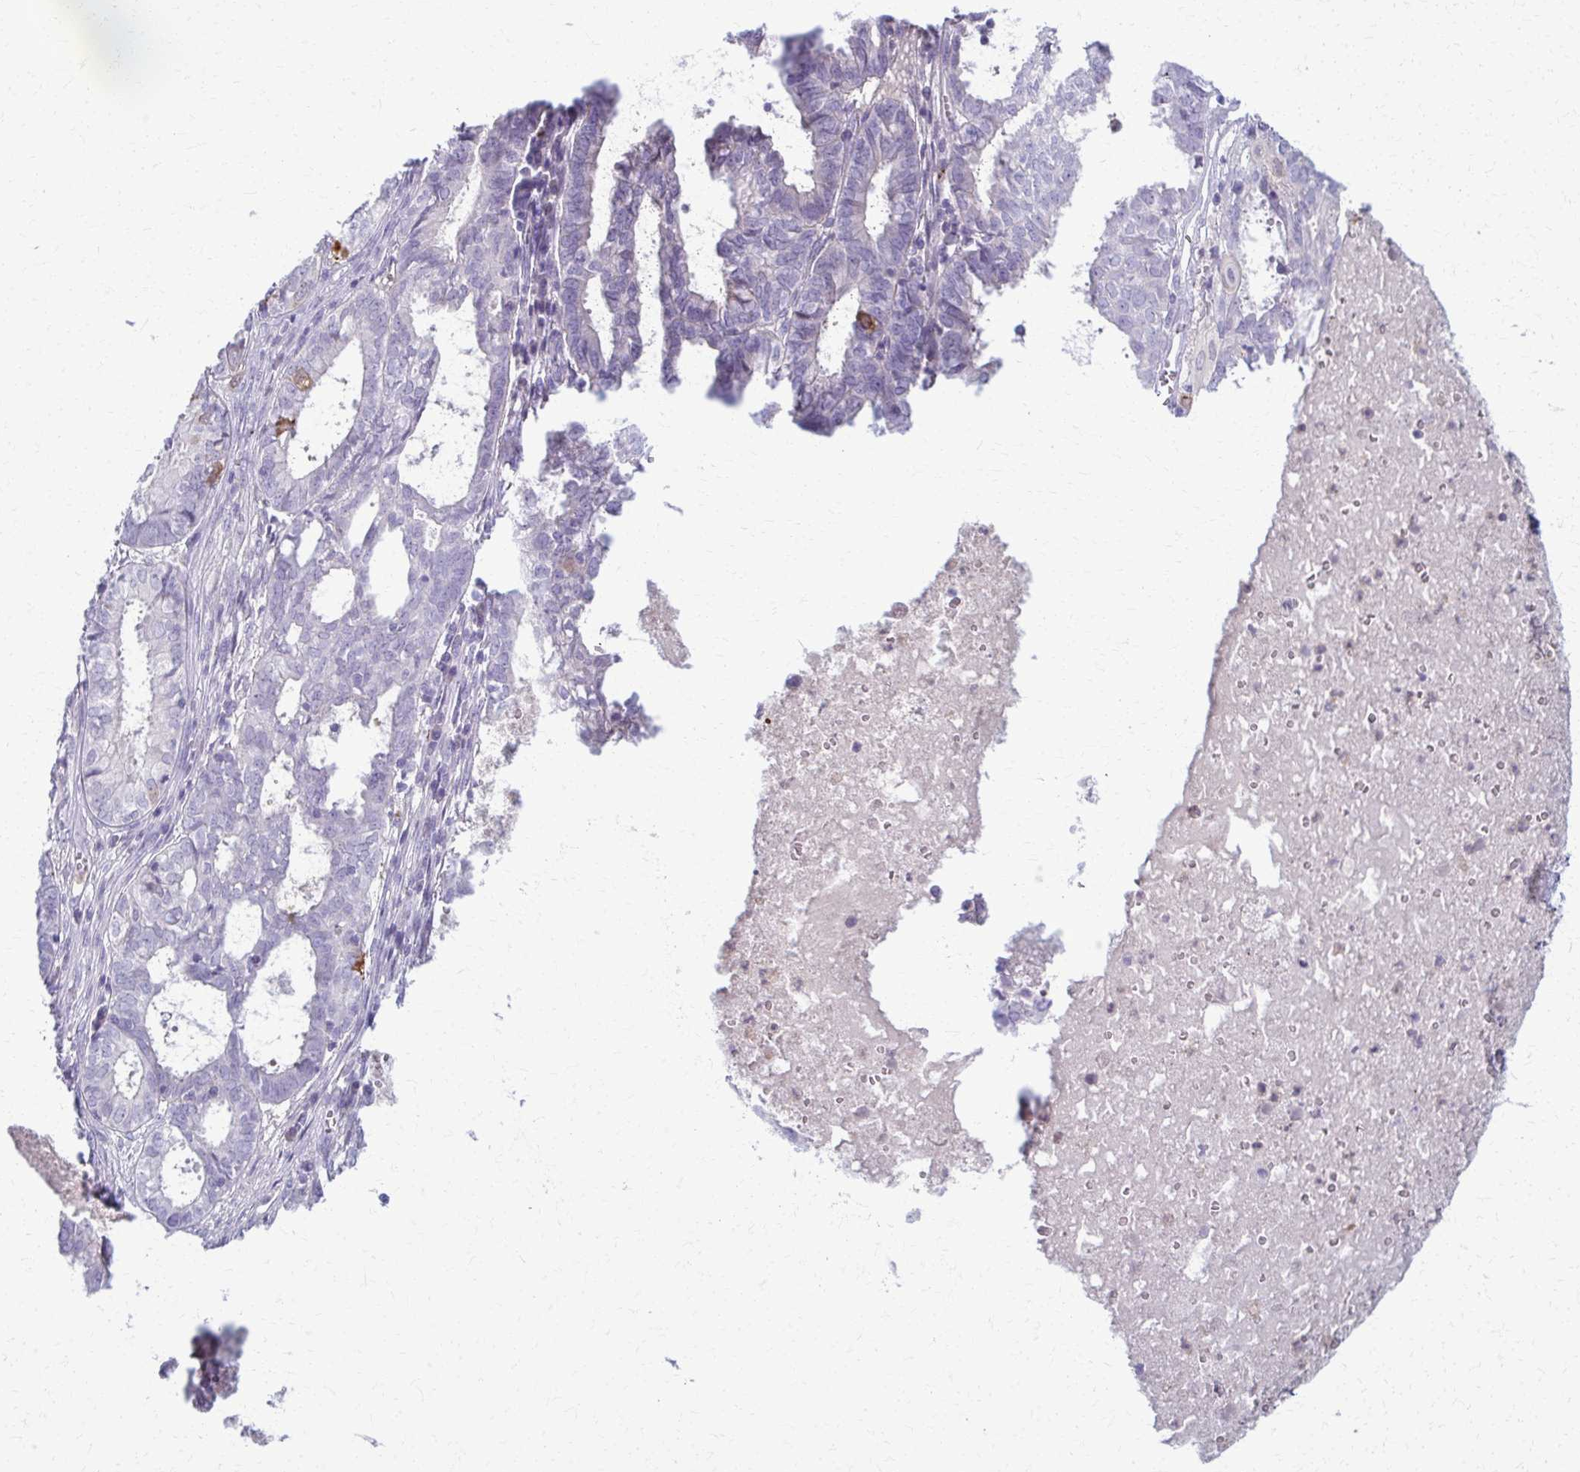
{"staining": {"intensity": "moderate", "quantity": "<25%", "location": "cytoplasmic/membranous"}, "tissue": "ovarian cancer", "cell_type": "Tumor cells", "image_type": "cancer", "snomed": [{"axis": "morphology", "description": "Carcinoma, endometroid"}, {"axis": "topography", "description": "Ovary"}], "caption": "Immunohistochemistry image of ovarian cancer (endometroid carcinoma) stained for a protein (brown), which exhibits low levels of moderate cytoplasmic/membranous expression in approximately <25% of tumor cells.", "gene": "OR4M1", "patient": {"sex": "female", "age": 64}}